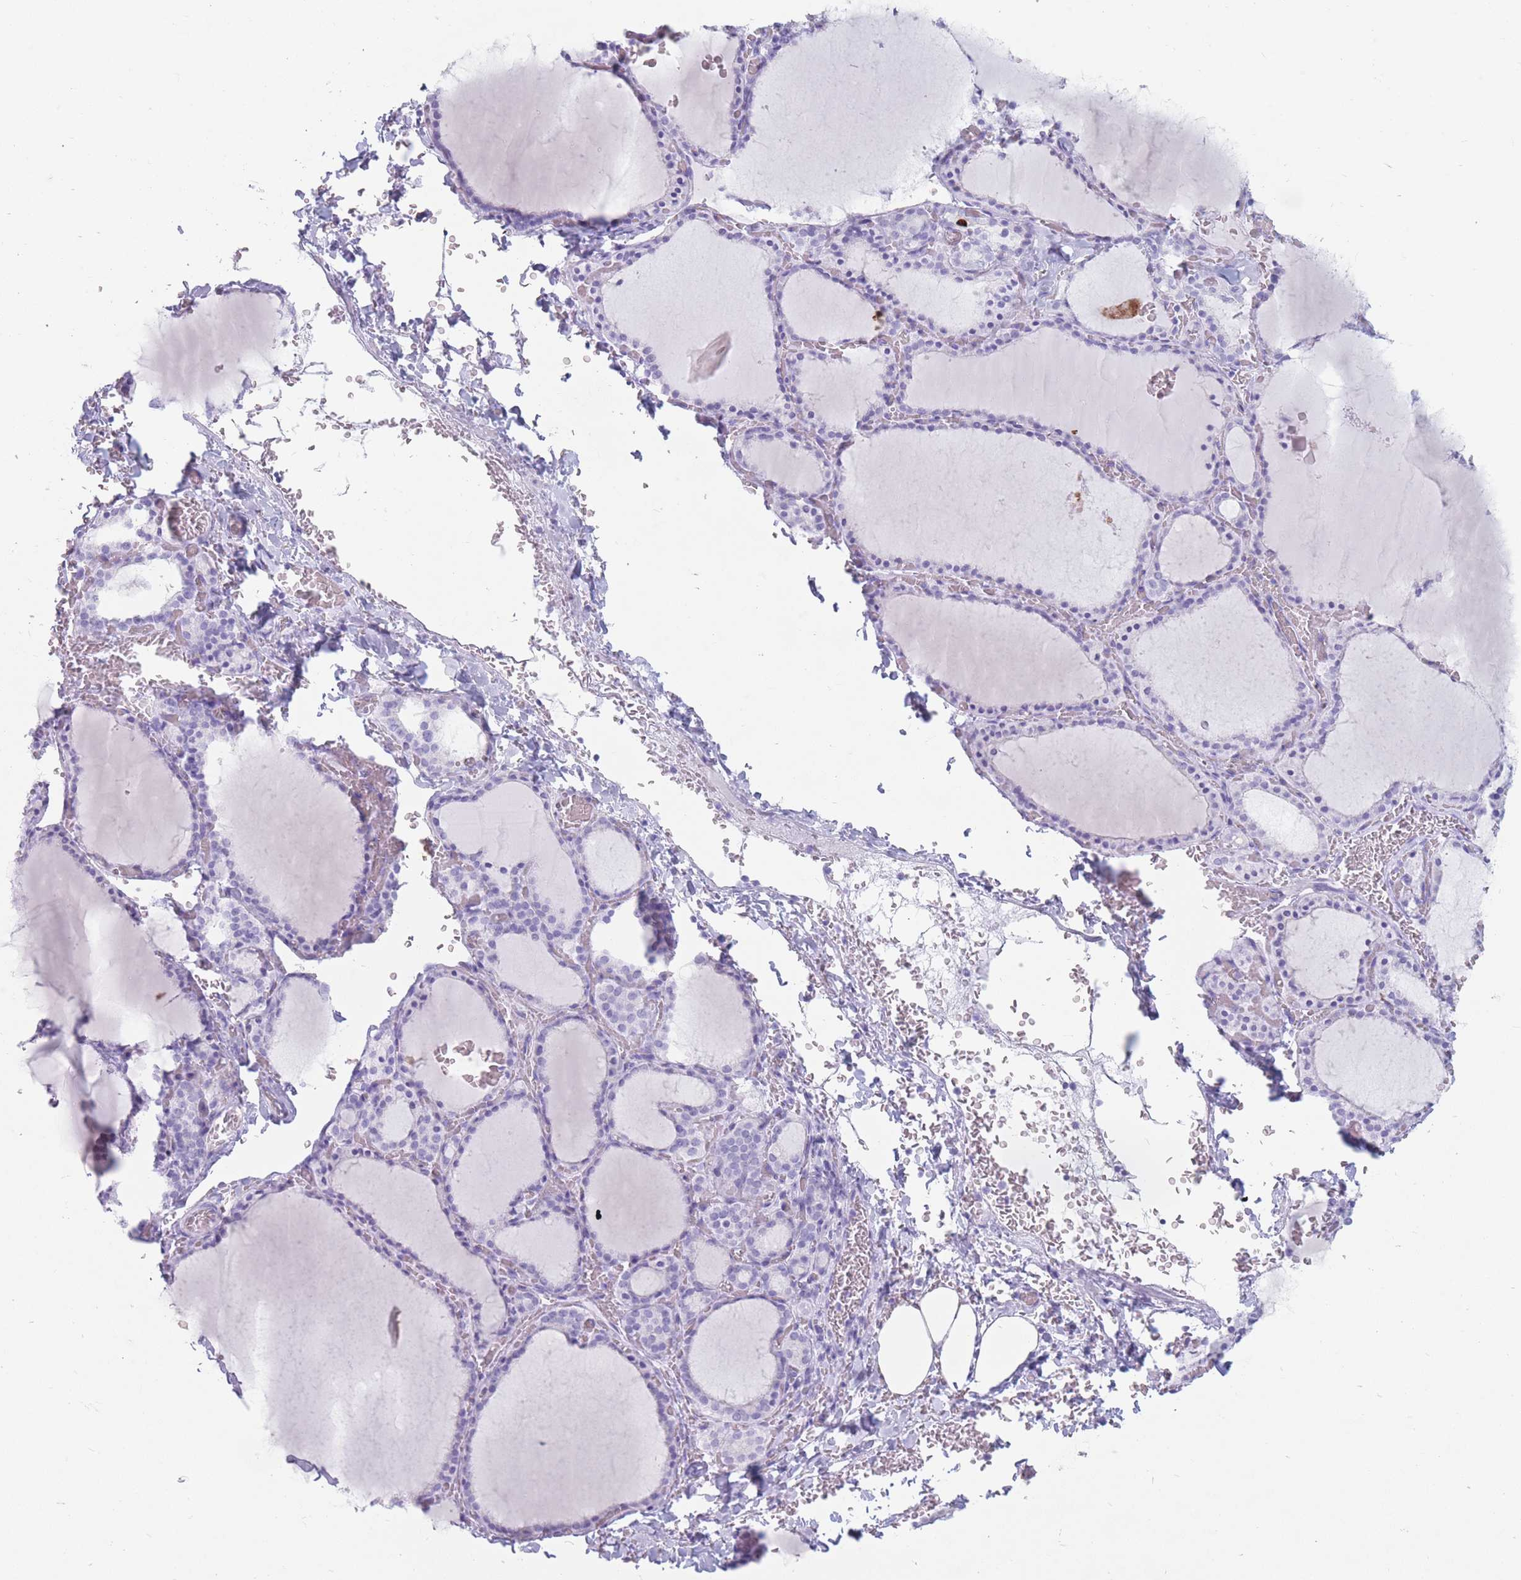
{"staining": {"intensity": "negative", "quantity": "none", "location": "none"}, "tissue": "thyroid gland", "cell_type": "Glandular cells", "image_type": "normal", "snomed": [{"axis": "morphology", "description": "Normal tissue, NOS"}, {"axis": "topography", "description": "Thyroid gland"}], "caption": "Immunohistochemical staining of unremarkable human thyroid gland shows no significant expression in glandular cells. The staining is performed using DAB (3,3'-diaminobenzidine) brown chromogen with nuclei counter-stained in using hematoxylin.", "gene": "ST3GAL5", "patient": {"sex": "female", "age": 39}}